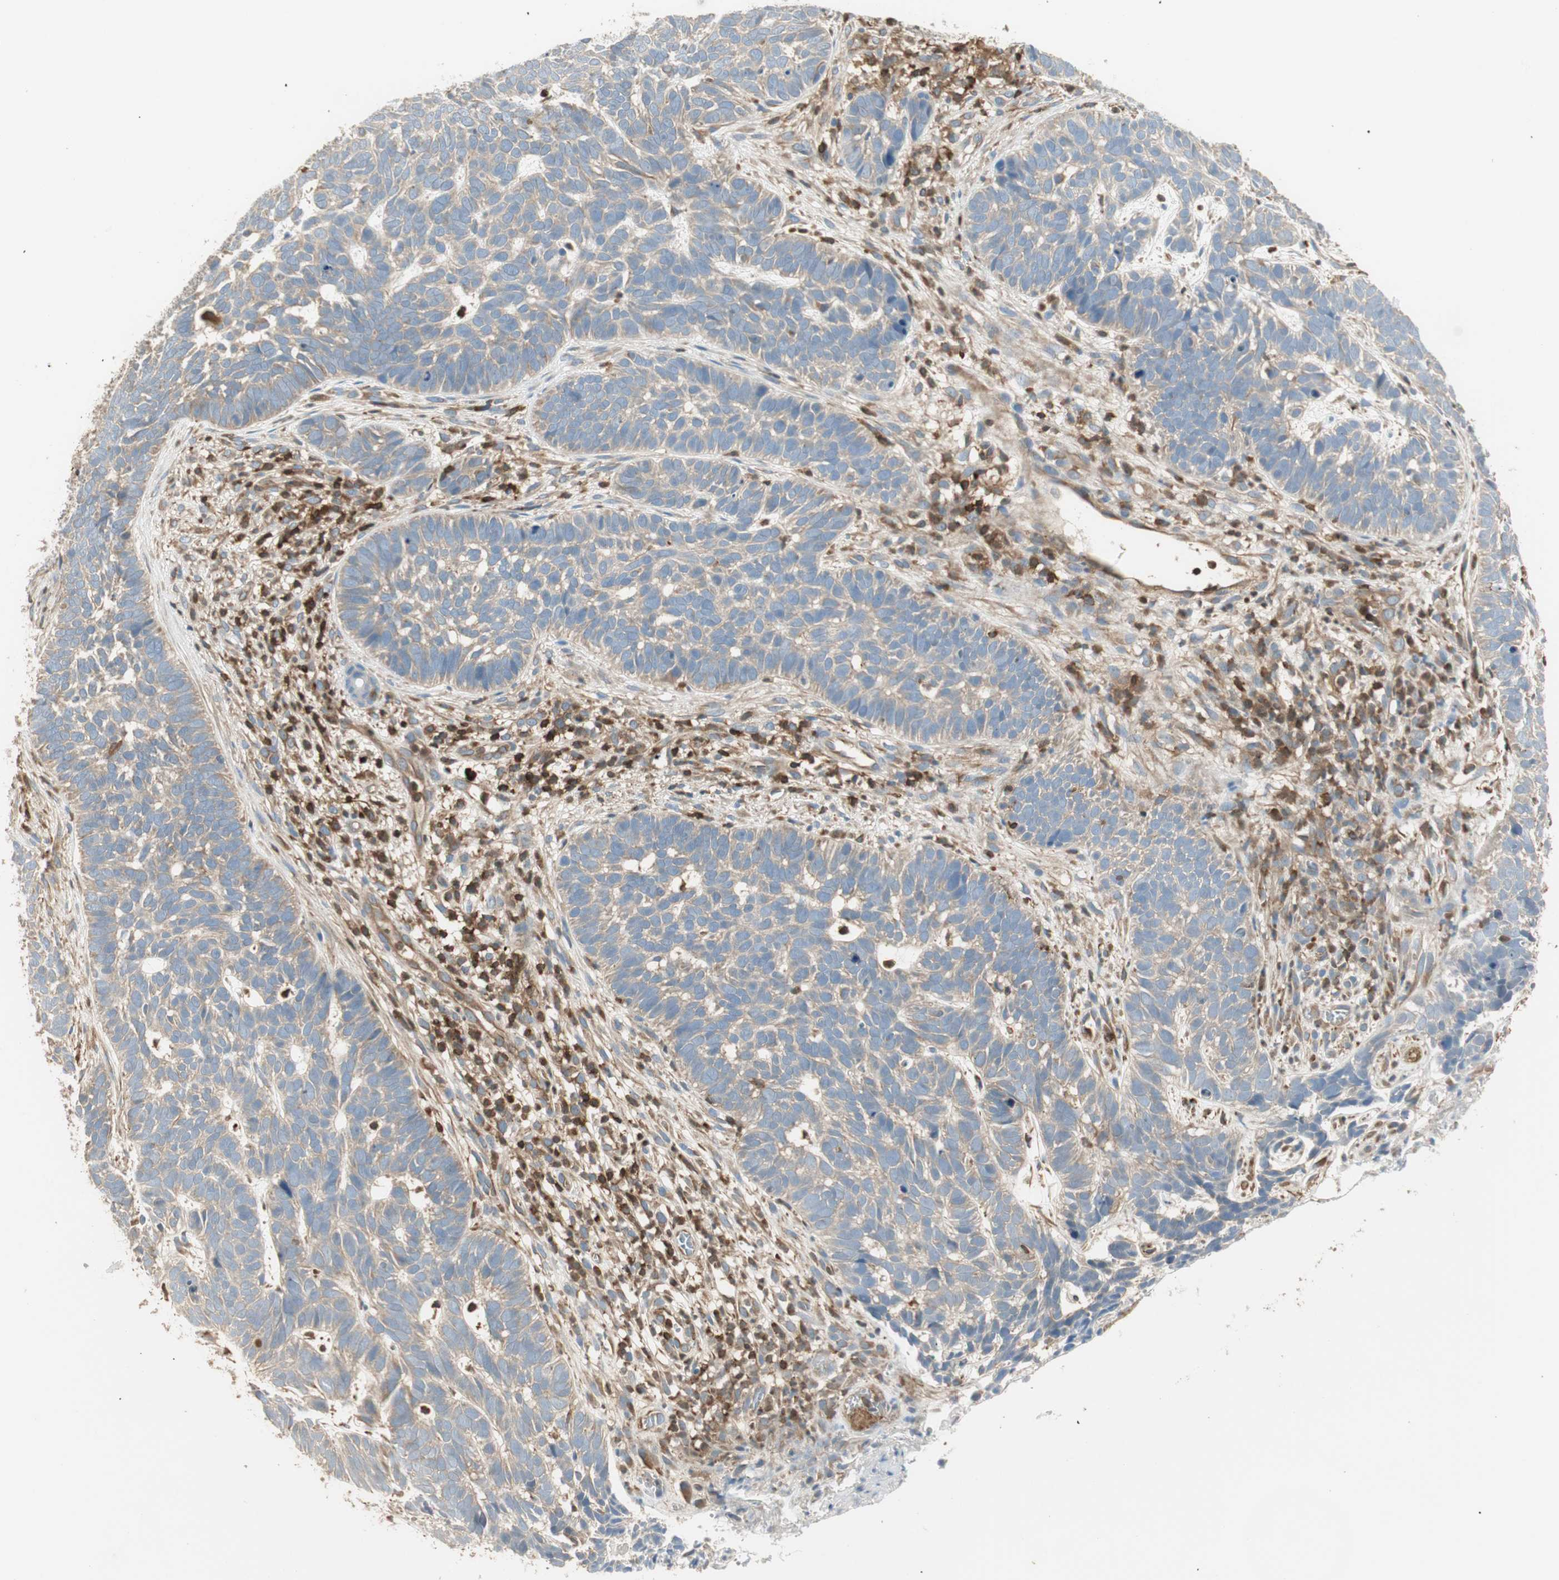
{"staining": {"intensity": "negative", "quantity": "none", "location": "none"}, "tissue": "skin cancer", "cell_type": "Tumor cells", "image_type": "cancer", "snomed": [{"axis": "morphology", "description": "Basal cell carcinoma"}, {"axis": "topography", "description": "Skin"}], "caption": "The immunohistochemistry micrograph has no significant expression in tumor cells of skin basal cell carcinoma tissue.", "gene": "CRLF3", "patient": {"sex": "male", "age": 87}}